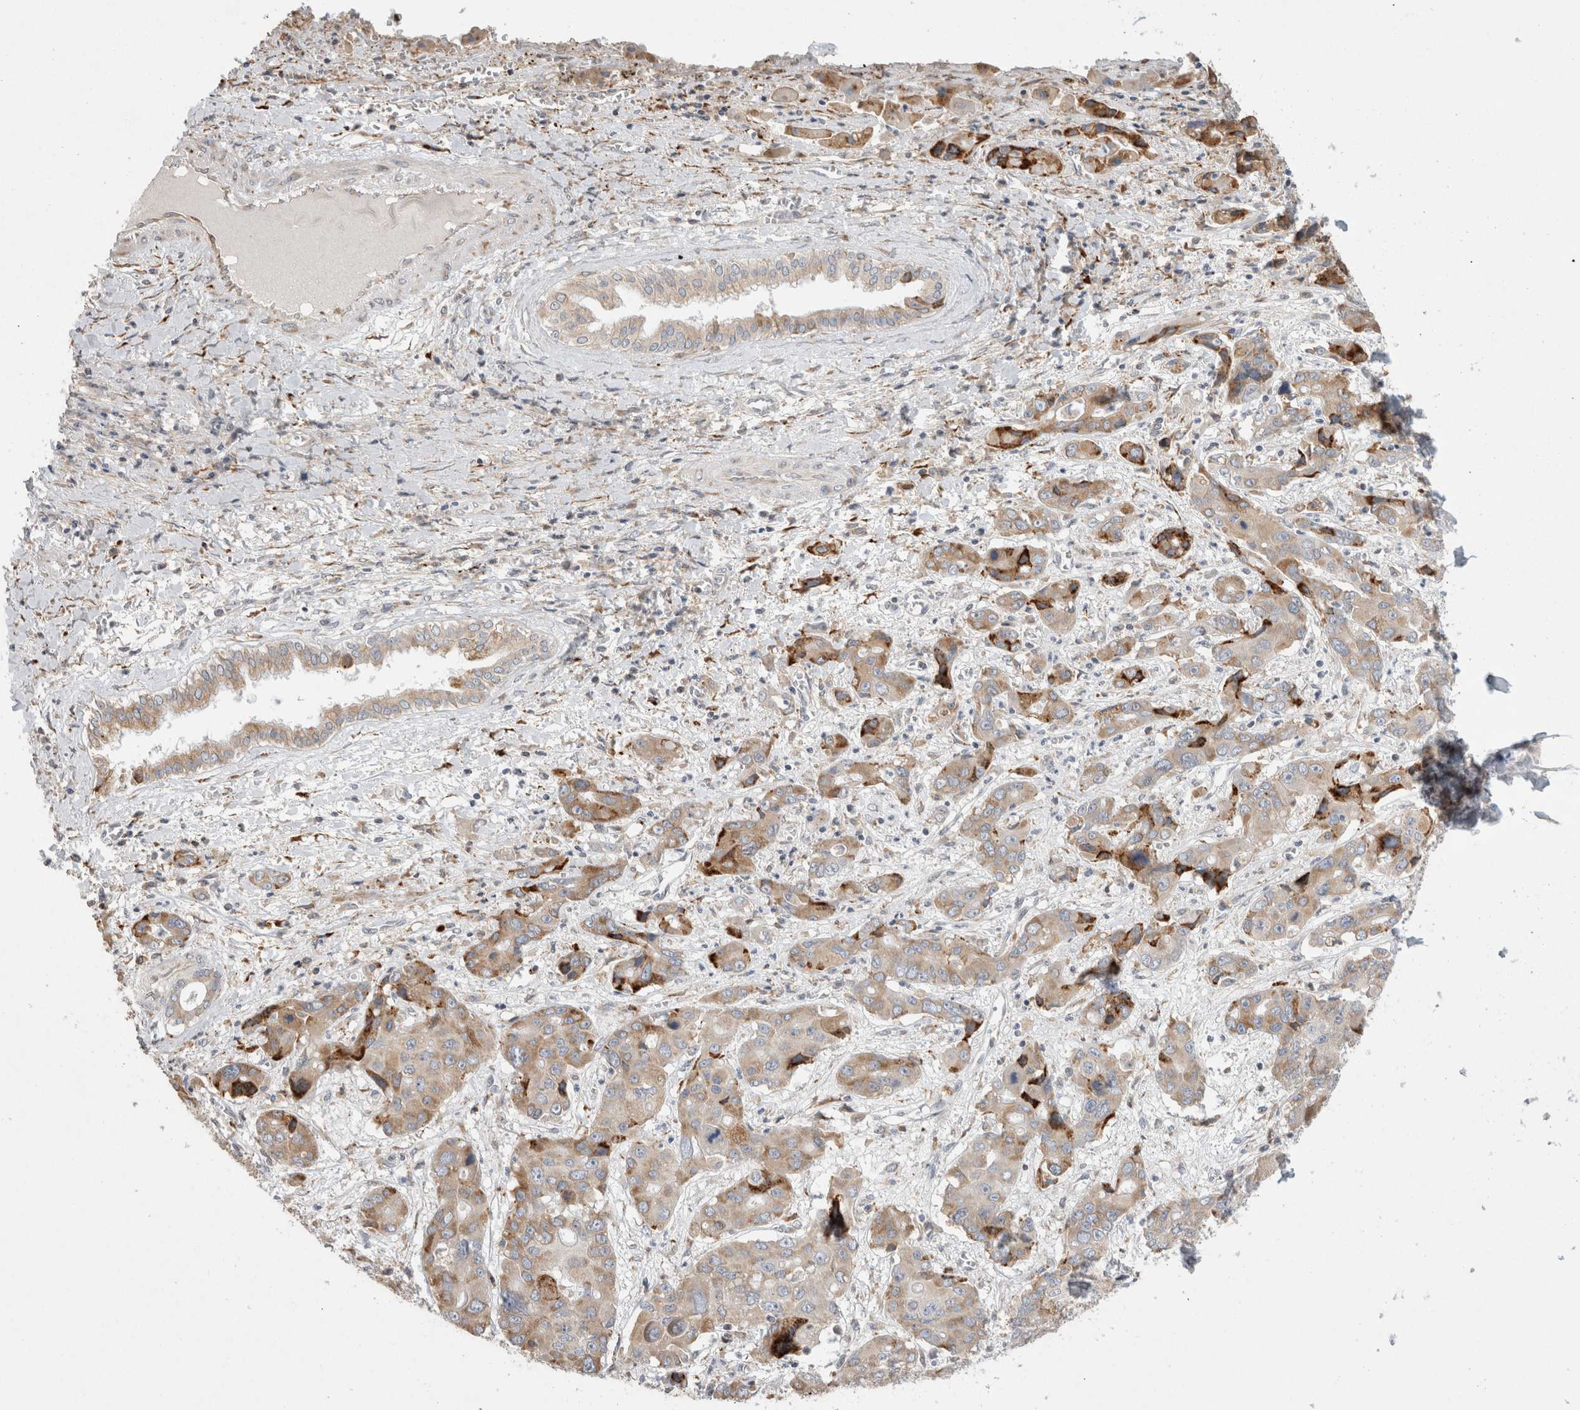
{"staining": {"intensity": "moderate", "quantity": "<25%", "location": "cytoplasmic/membranous"}, "tissue": "liver cancer", "cell_type": "Tumor cells", "image_type": "cancer", "snomed": [{"axis": "morphology", "description": "Cholangiocarcinoma"}, {"axis": "topography", "description": "Liver"}], "caption": "Protein expression analysis of human cholangiocarcinoma (liver) reveals moderate cytoplasmic/membranous expression in about <25% of tumor cells. (DAB IHC, brown staining for protein, blue staining for nuclei).", "gene": "TRMT9B", "patient": {"sex": "male", "age": 67}}